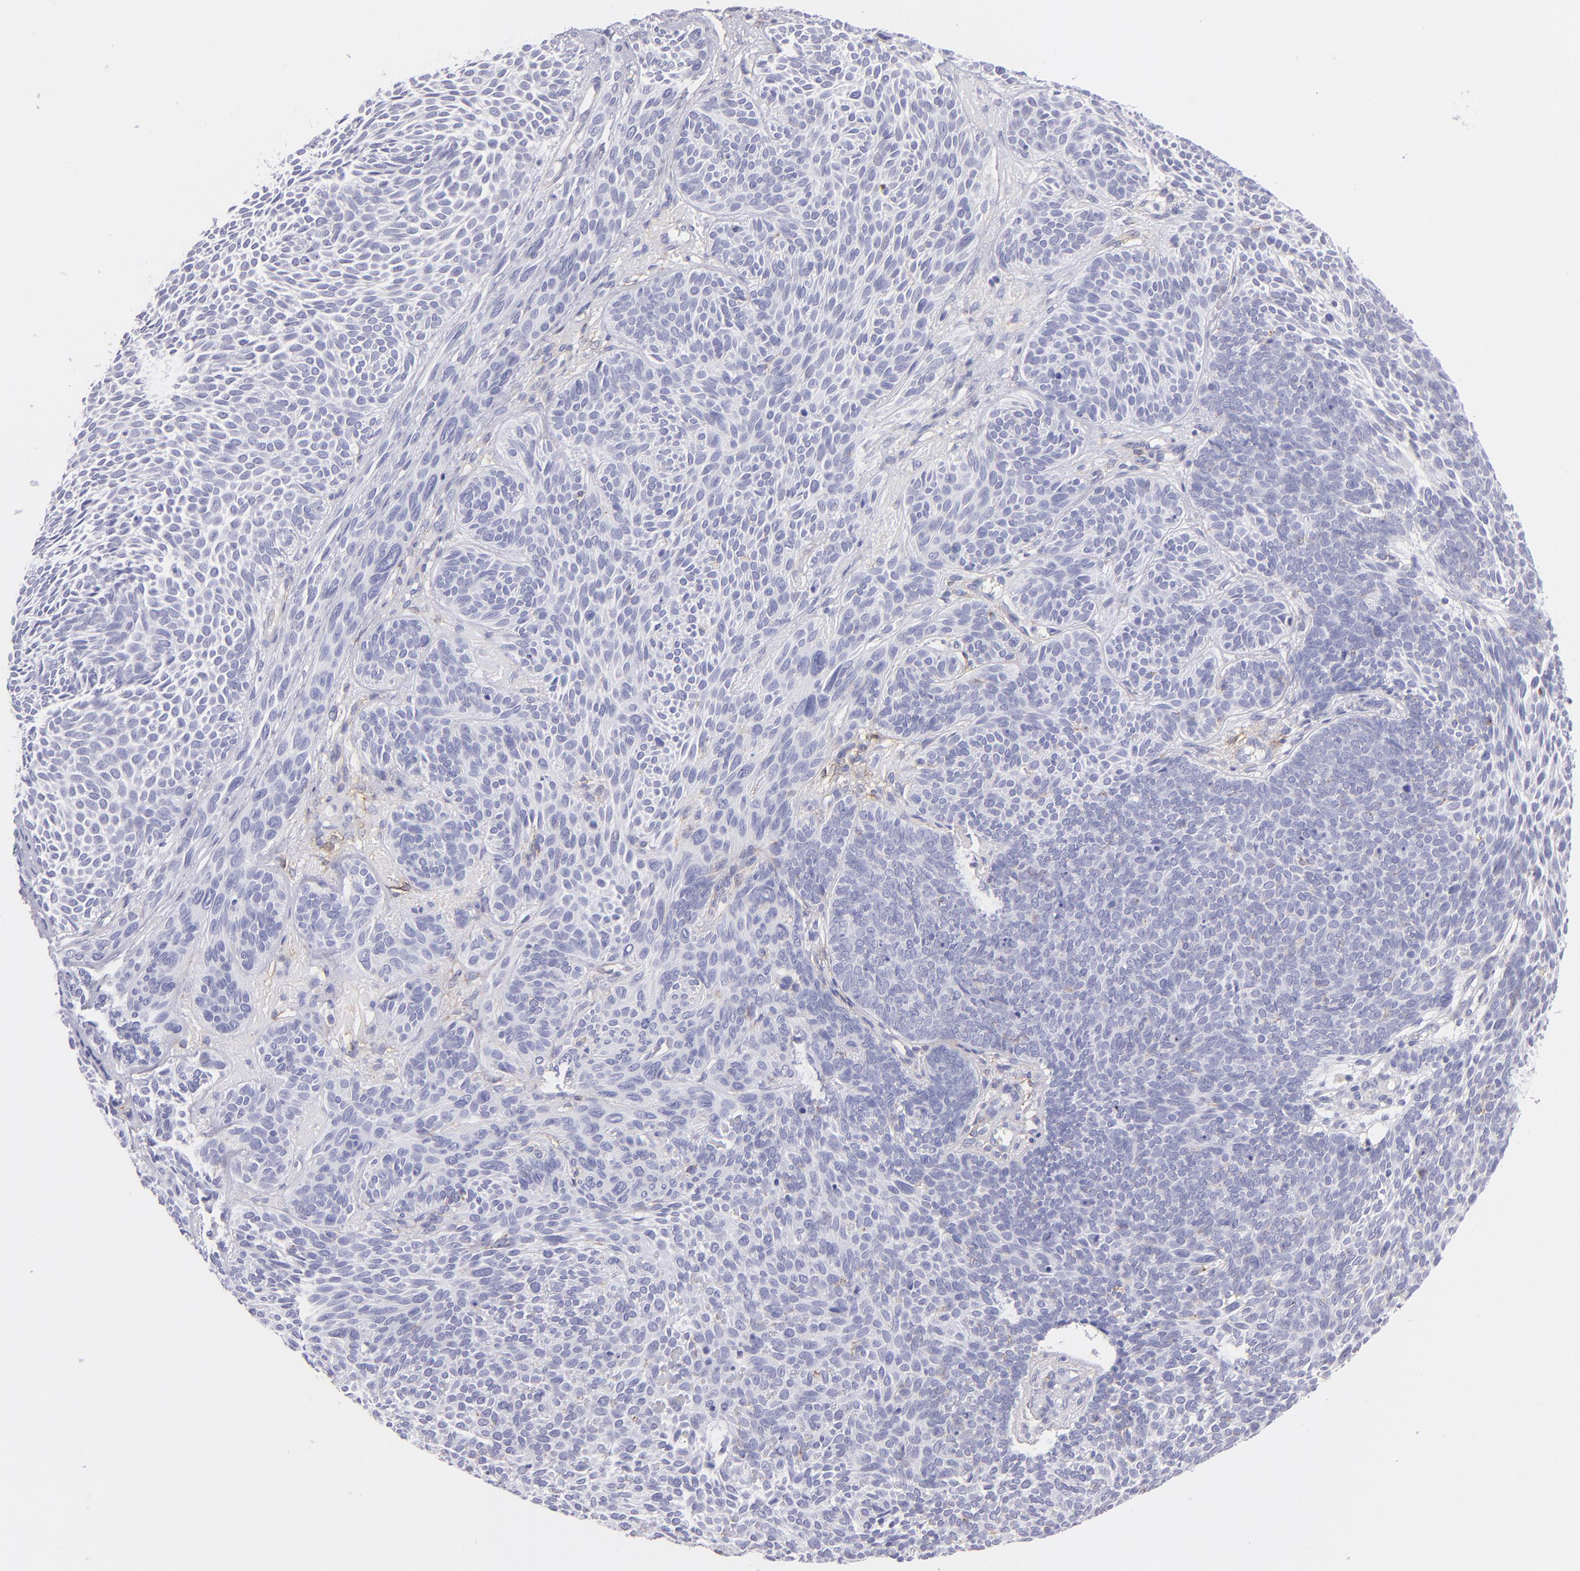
{"staining": {"intensity": "negative", "quantity": "none", "location": "none"}, "tissue": "skin cancer", "cell_type": "Tumor cells", "image_type": "cancer", "snomed": [{"axis": "morphology", "description": "Basal cell carcinoma"}, {"axis": "topography", "description": "Skin"}], "caption": "Immunohistochemical staining of skin cancer exhibits no significant staining in tumor cells.", "gene": "CD81", "patient": {"sex": "male", "age": 84}}